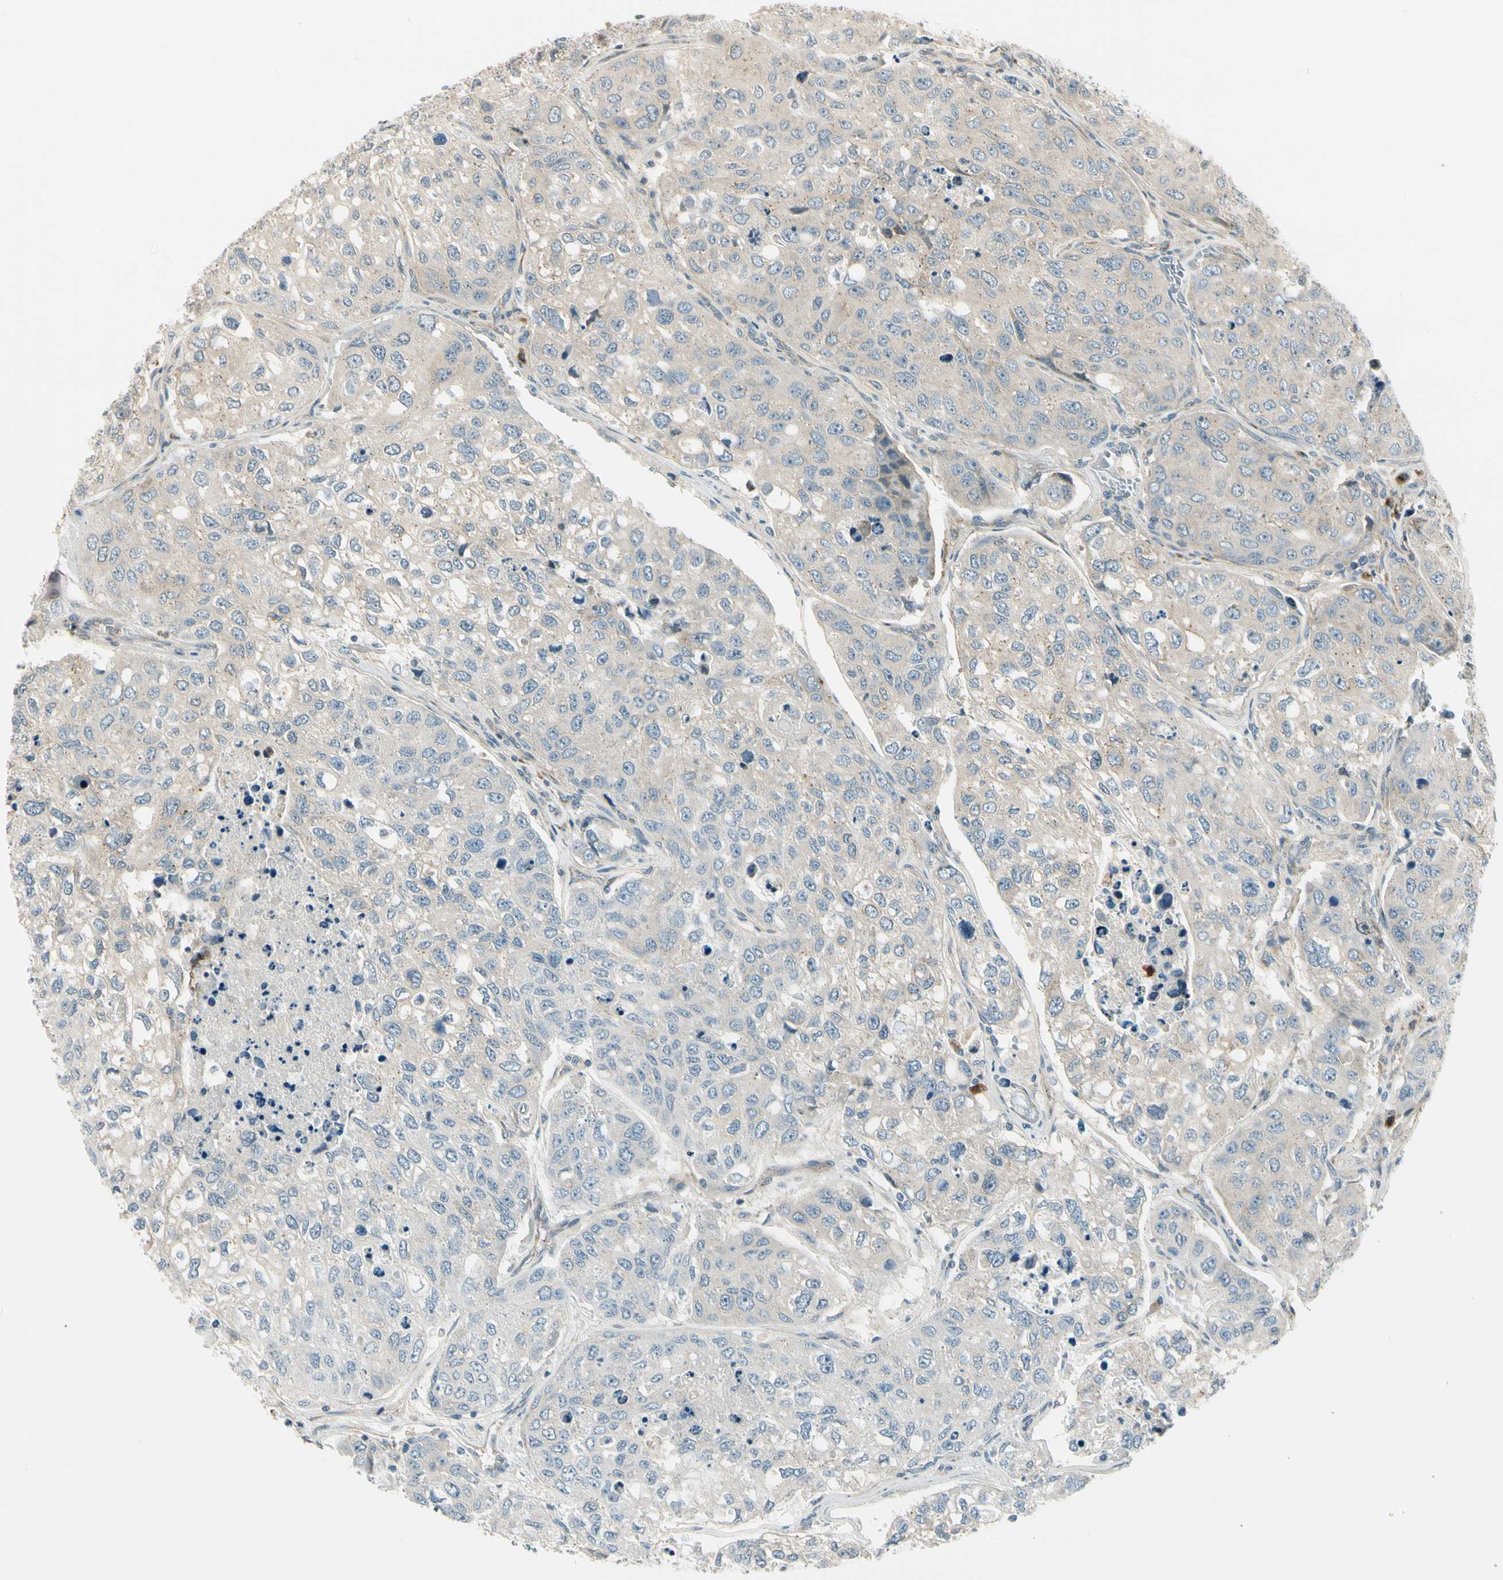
{"staining": {"intensity": "weak", "quantity": ">75%", "location": "cytoplasmic/membranous"}, "tissue": "urothelial cancer", "cell_type": "Tumor cells", "image_type": "cancer", "snomed": [{"axis": "morphology", "description": "Urothelial carcinoma, High grade"}, {"axis": "topography", "description": "Lymph node"}, {"axis": "topography", "description": "Urinary bladder"}], "caption": "Weak cytoplasmic/membranous staining for a protein is appreciated in about >75% of tumor cells of high-grade urothelial carcinoma using IHC.", "gene": "MANSC1", "patient": {"sex": "male", "age": 51}}